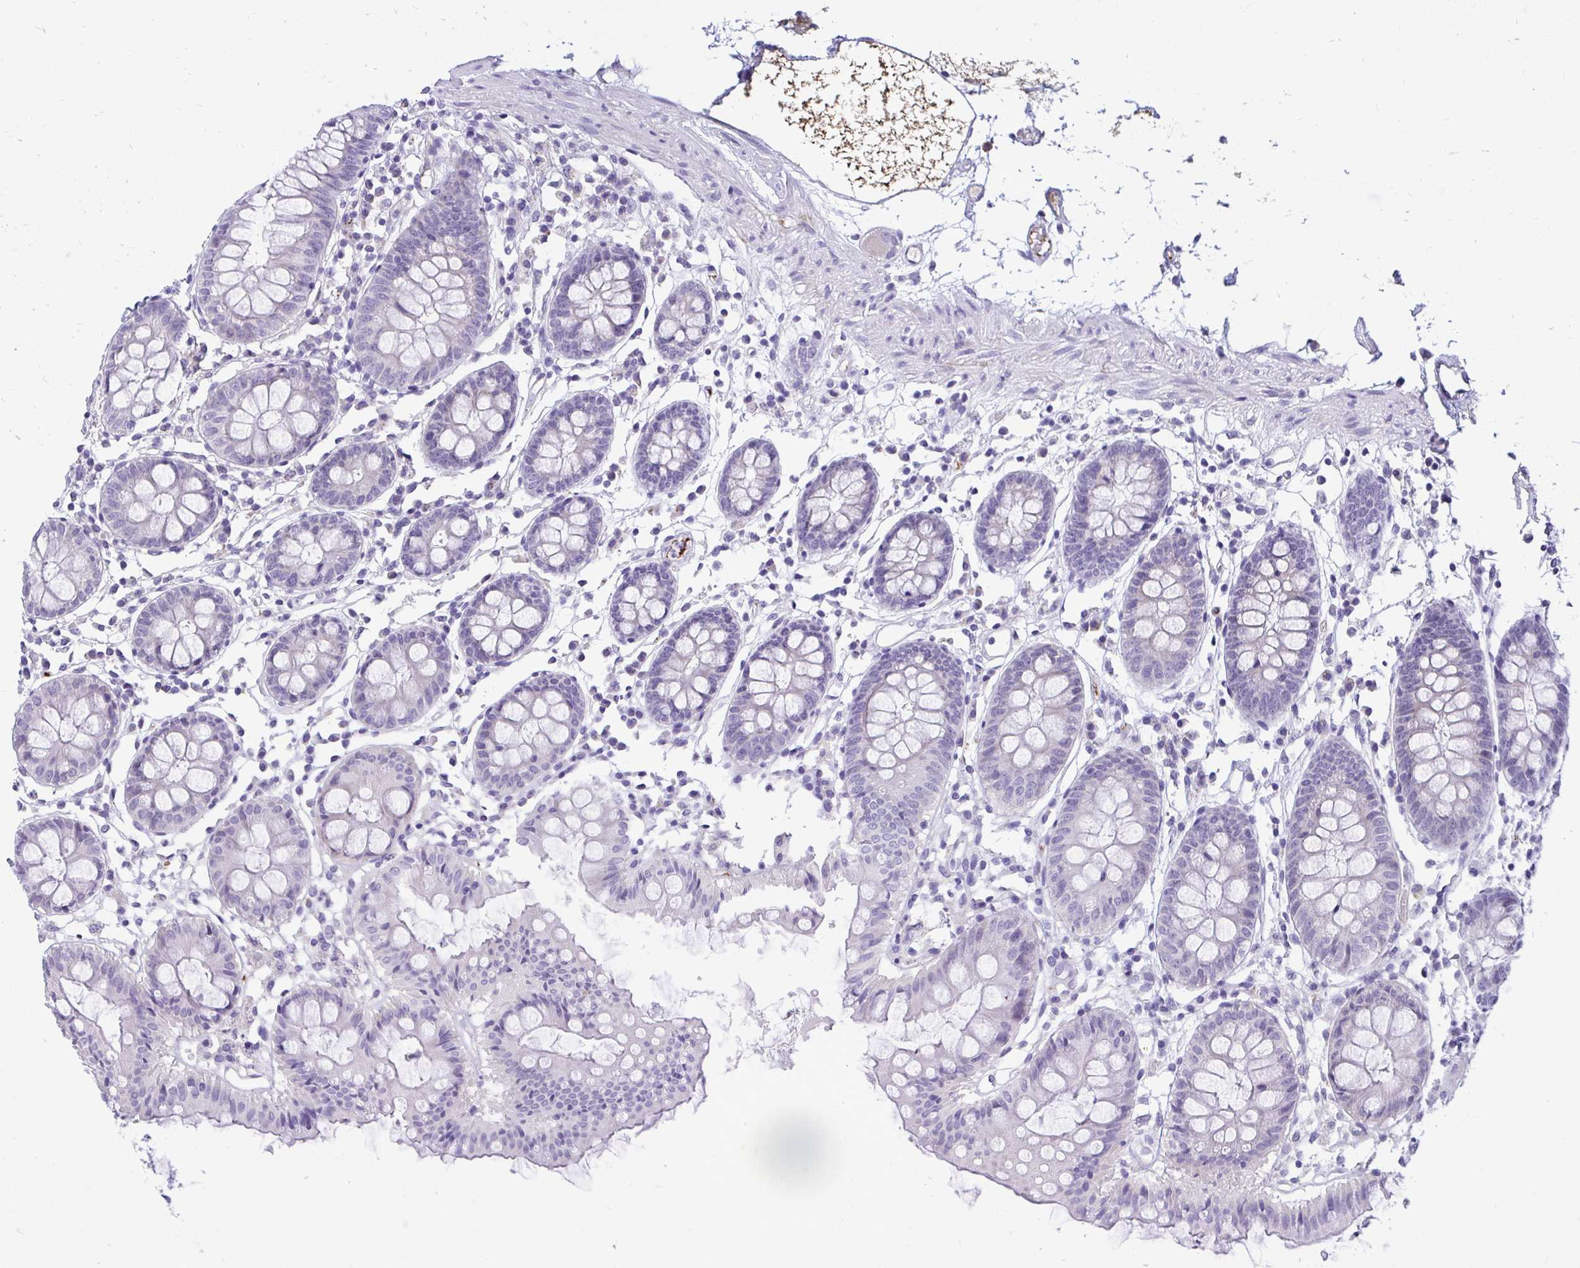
{"staining": {"intensity": "negative", "quantity": "none", "location": "none"}, "tissue": "colon", "cell_type": "Endothelial cells", "image_type": "normal", "snomed": [{"axis": "morphology", "description": "Normal tissue, NOS"}, {"axis": "topography", "description": "Colon"}], "caption": "The photomicrograph displays no significant staining in endothelial cells of colon.", "gene": "TSBP1", "patient": {"sex": "female", "age": 84}}